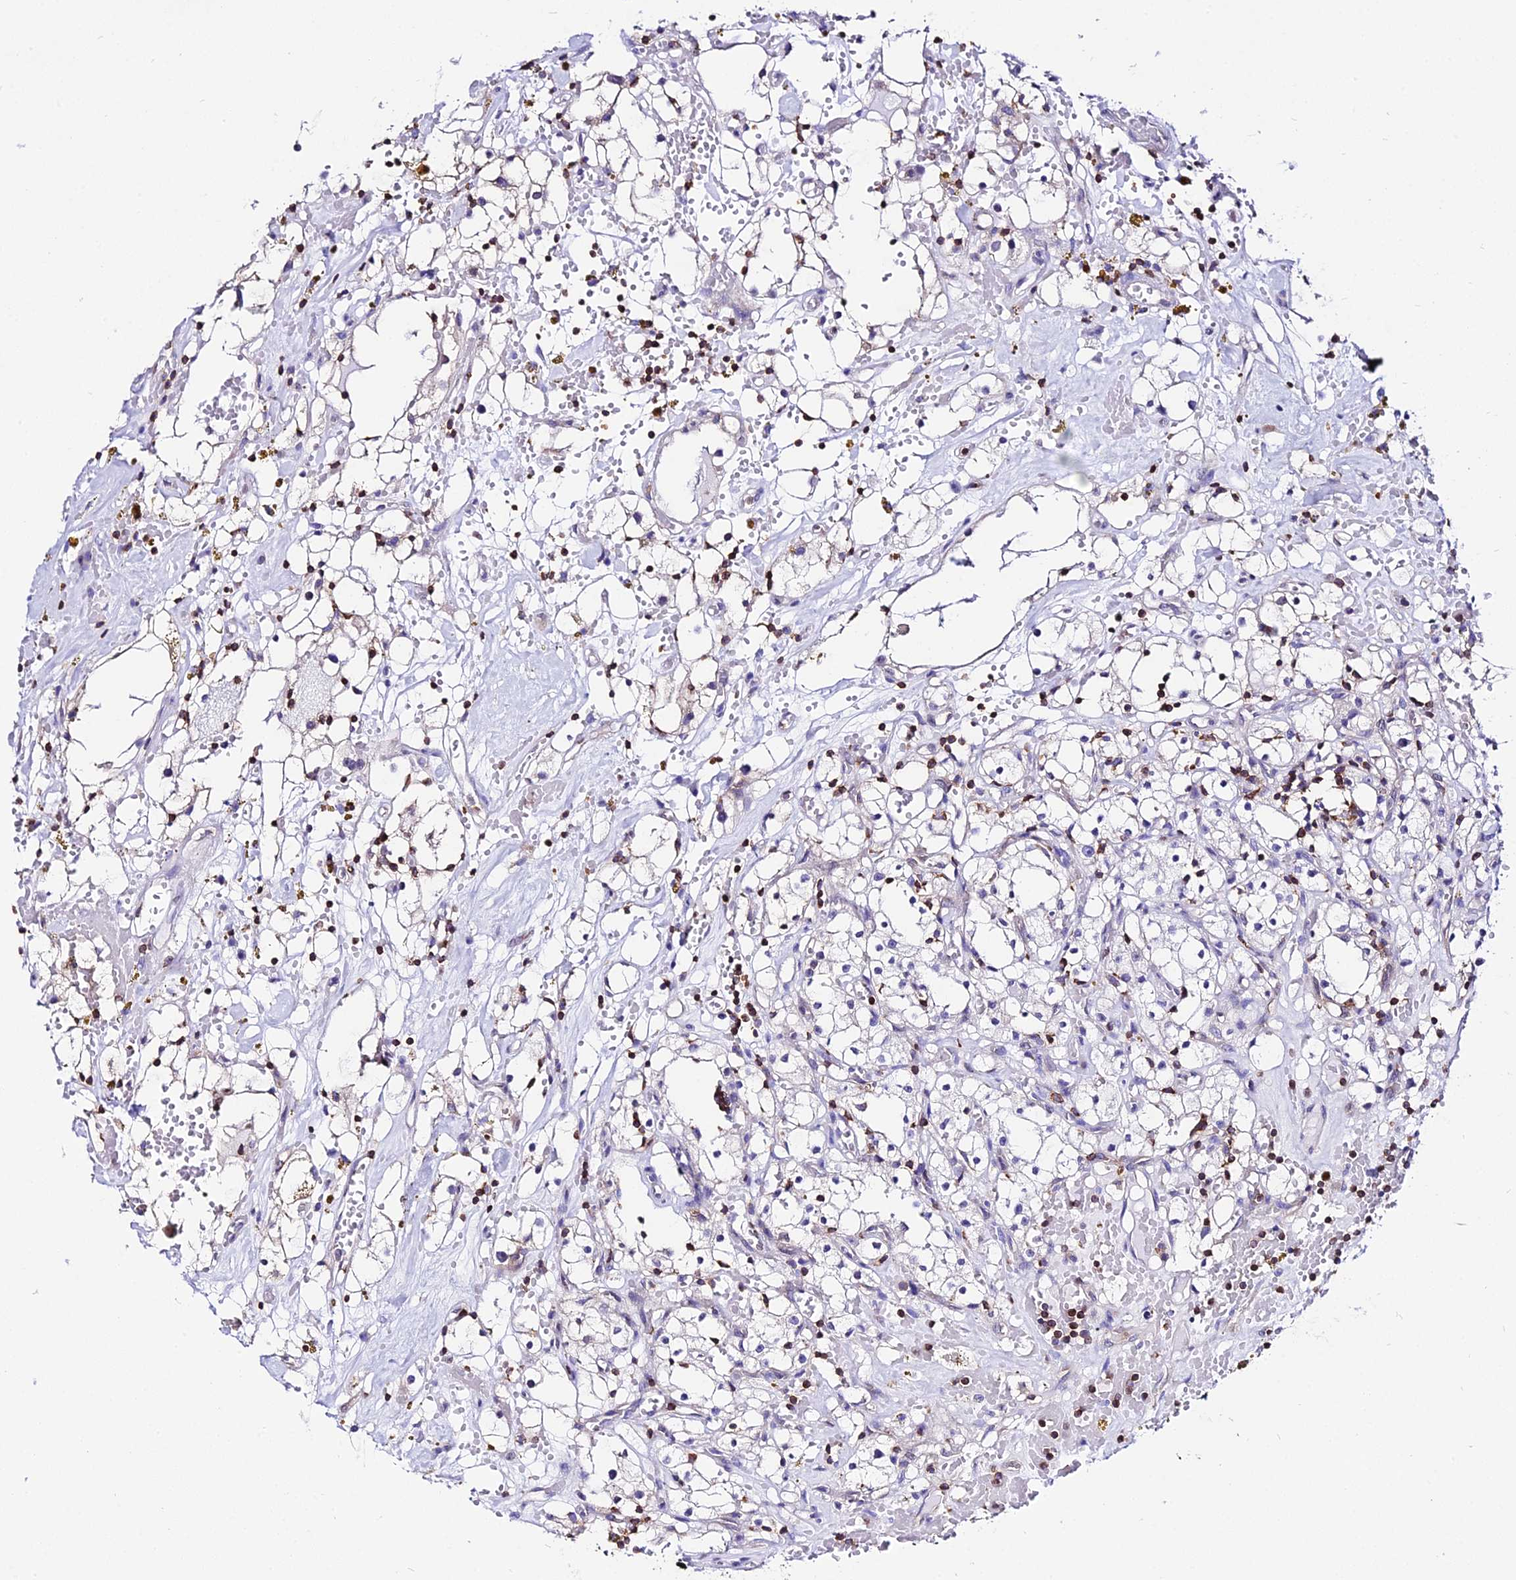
{"staining": {"intensity": "negative", "quantity": "none", "location": "none"}, "tissue": "renal cancer", "cell_type": "Tumor cells", "image_type": "cancer", "snomed": [{"axis": "morphology", "description": "Adenocarcinoma, NOS"}, {"axis": "topography", "description": "Kidney"}], "caption": "Micrograph shows no significant protein expression in tumor cells of adenocarcinoma (renal).", "gene": "S100A16", "patient": {"sex": "male", "age": 56}}